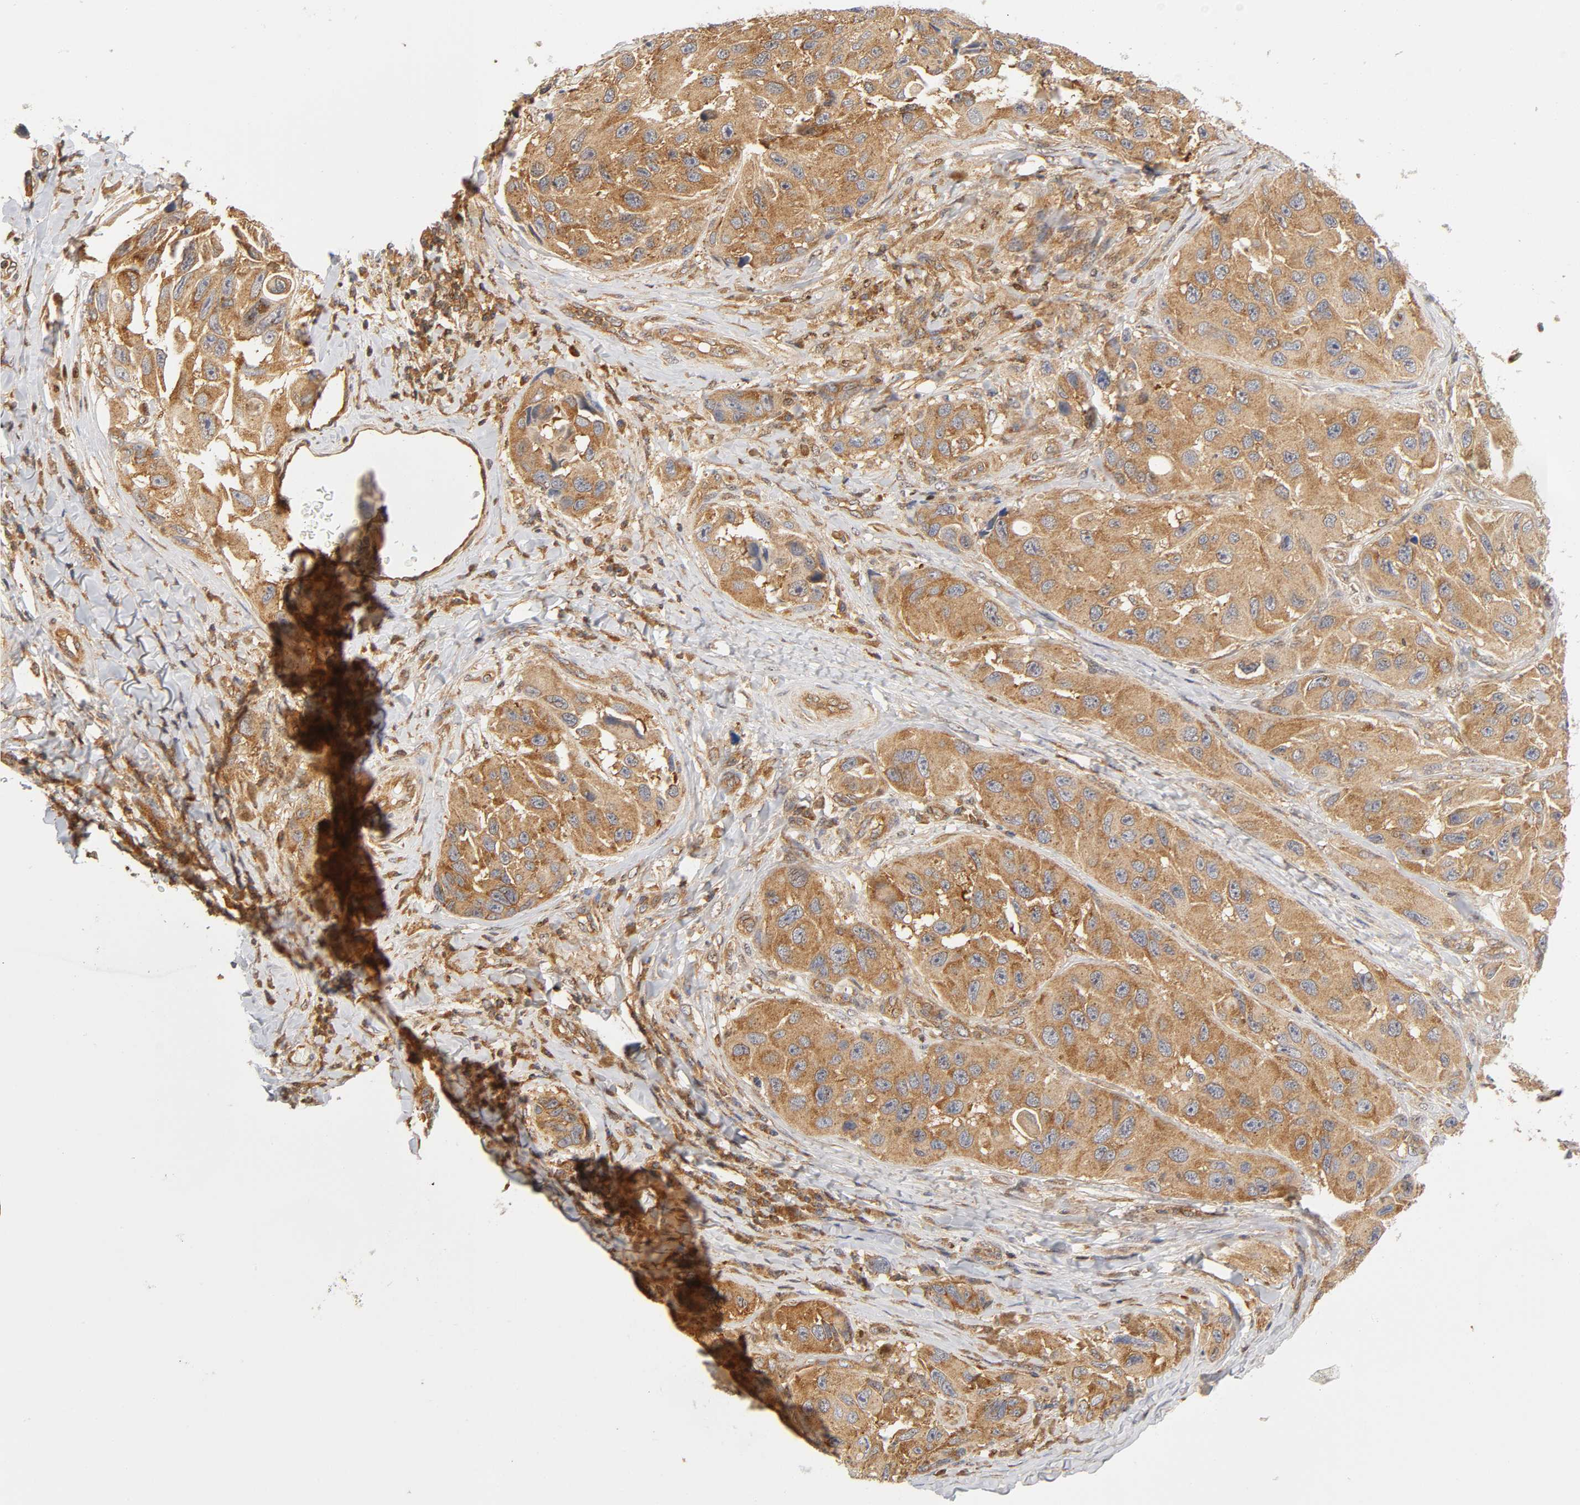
{"staining": {"intensity": "strong", "quantity": ">75%", "location": "cytoplasmic/membranous"}, "tissue": "melanoma", "cell_type": "Tumor cells", "image_type": "cancer", "snomed": [{"axis": "morphology", "description": "Malignant melanoma, NOS"}, {"axis": "topography", "description": "Skin"}], "caption": "The micrograph demonstrates a brown stain indicating the presence of a protein in the cytoplasmic/membranous of tumor cells in melanoma.", "gene": "PAFAH1B1", "patient": {"sex": "female", "age": 73}}